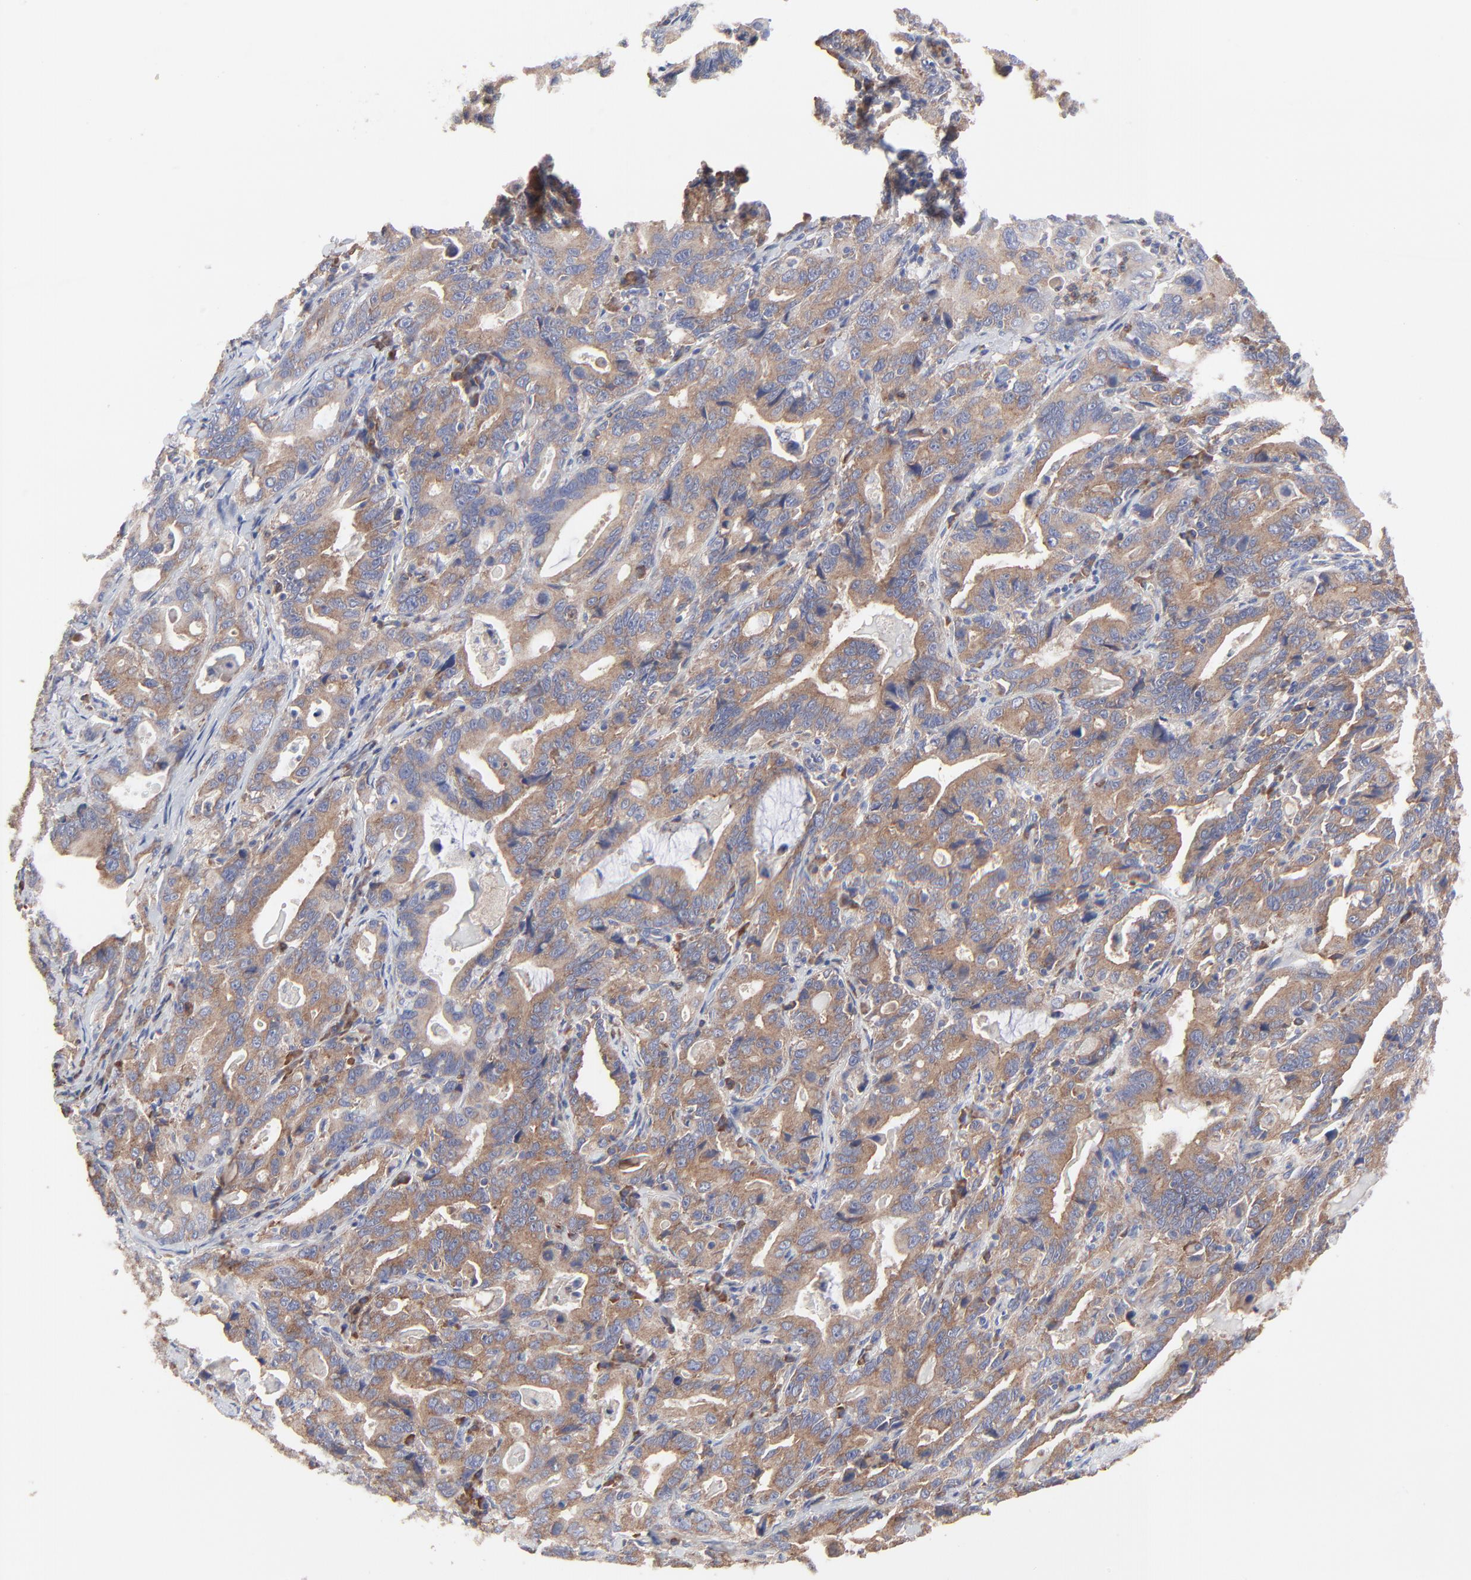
{"staining": {"intensity": "moderate", "quantity": ">75%", "location": "cytoplasmic/membranous"}, "tissue": "stomach cancer", "cell_type": "Tumor cells", "image_type": "cancer", "snomed": [{"axis": "morphology", "description": "Adenocarcinoma, NOS"}, {"axis": "topography", "description": "Stomach, upper"}], "caption": "Protein analysis of stomach adenocarcinoma tissue demonstrates moderate cytoplasmic/membranous staining in approximately >75% of tumor cells.", "gene": "PPFIBP2", "patient": {"sex": "male", "age": 63}}